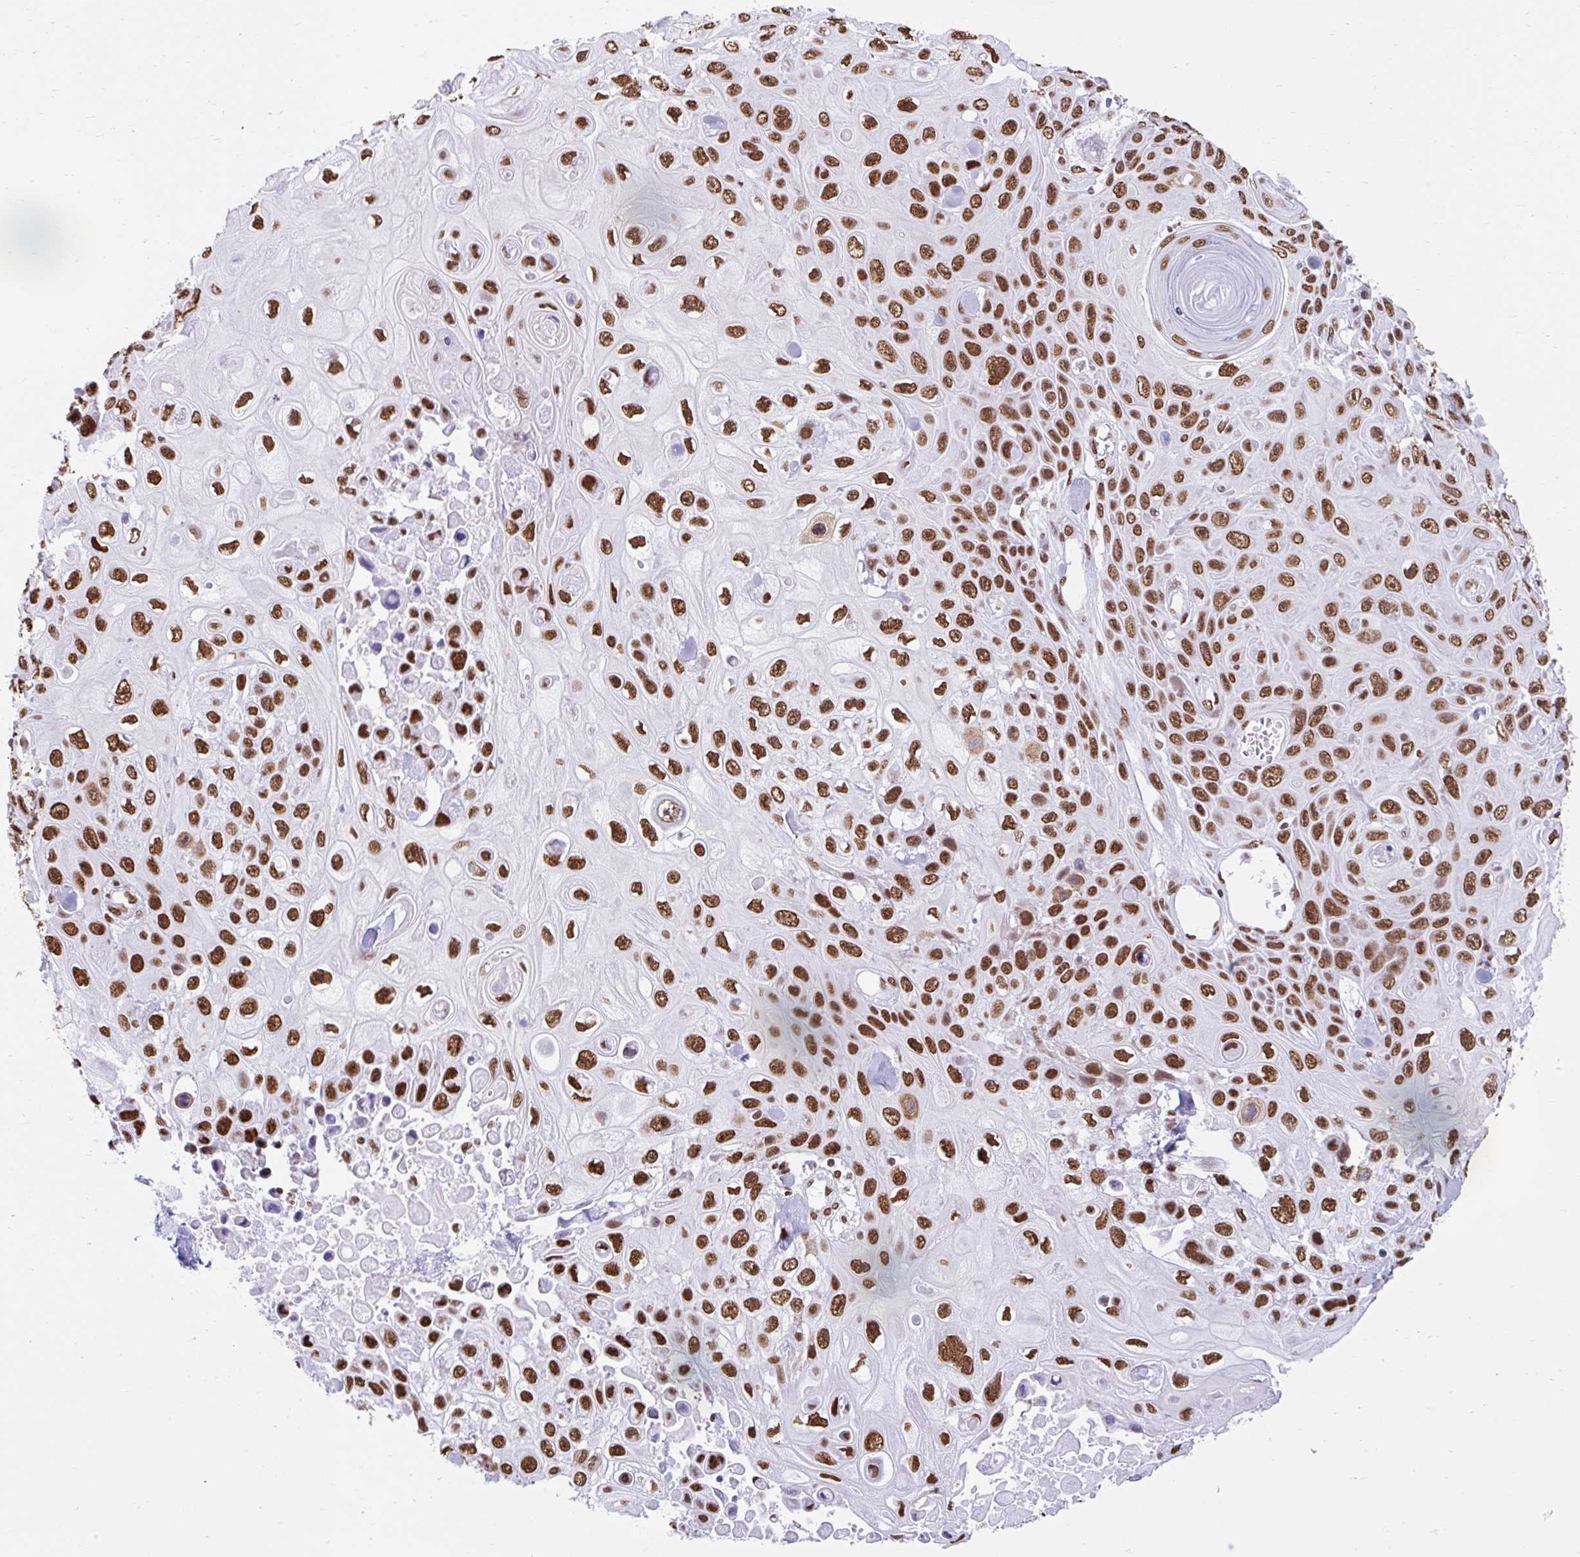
{"staining": {"intensity": "strong", "quantity": ">75%", "location": "nuclear"}, "tissue": "skin cancer", "cell_type": "Tumor cells", "image_type": "cancer", "snomed": [{"axis": "morphology", "description": "Squamous cell carcinoma, NOS"}, {"axis": "topography", "description": "Skin"}], "caption": "Tumor cells demonstrate high levels of strong nuclear staining in approximately >75% of cells in human skin cancer.", "gene": "KHDRBS1", "patient": {"sex": "male", "age": 82}}